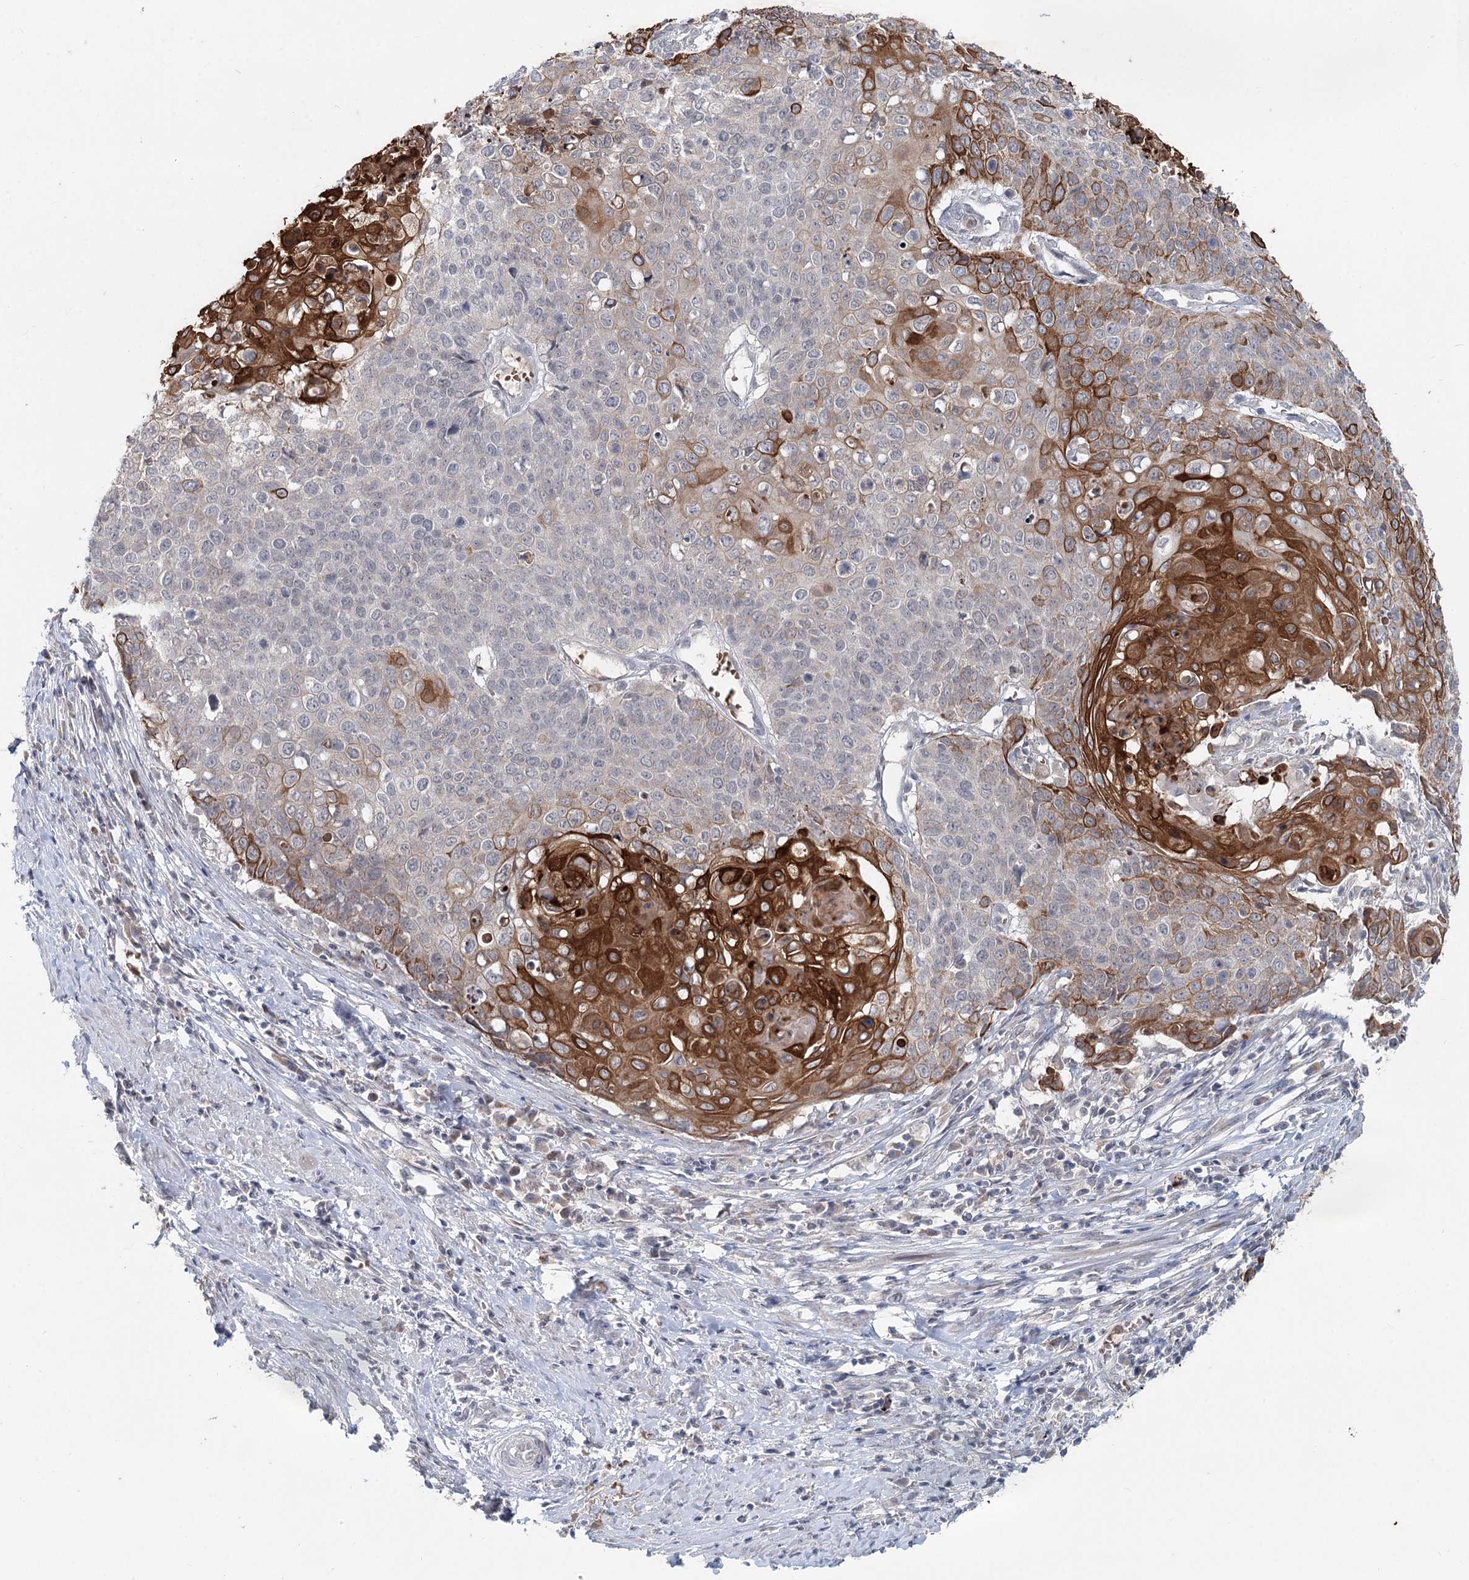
{"staining": {"intensity": "strong", "quantity": "<25%", "location": "cytoplasmic/membranous"}, "tissue": "cervical cancer", "cell_type": "Tumor cells", "image_type": "cancer", "snomed": [{"axis": "morphology", "description": "Squamous cell carcinoma, NOS"}, {"axis": "topography", "description": "Cervix"}], "caption": "There is medium levels of strong cytoplasmic/membranous expression in tumor cells of cervical squamous cell carcinoma, as demonstrated by immunohistochemical staining (brown color).", "gene": "FBXO7", "patient": {"sex": "female", "age": 39}}